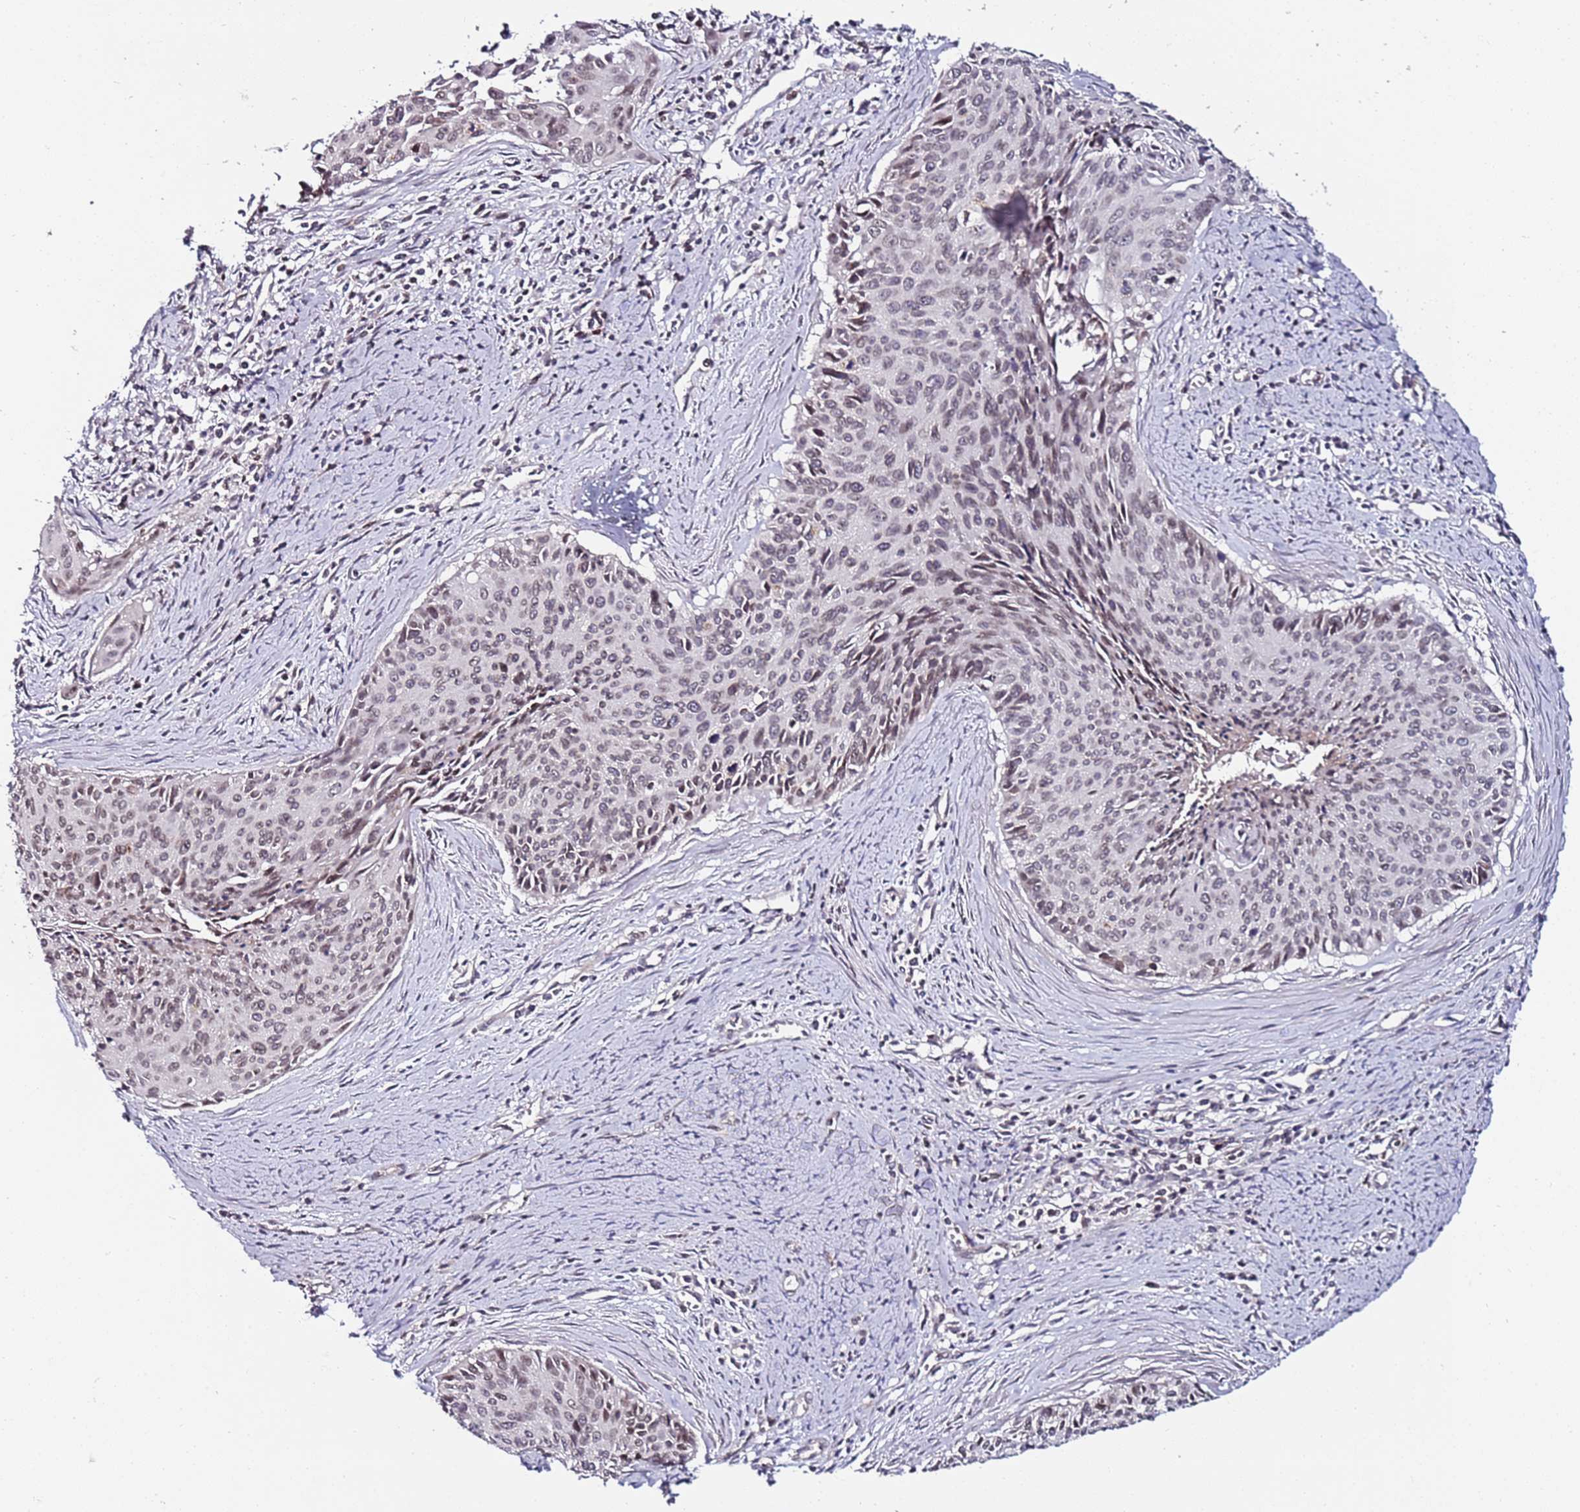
{"staining": {"intensity": "weak", "quantity": "25%-75%", "location": "nuclear"}, "tissue": "cervical cancer", "cell_type": "Tumor cells", "image_type": "cancer", "snomed": [{"axis": "morphology", "description": "Squamous cell carcinoma, NOS"}, {"axis": "topography", "description": "Cervix"}], "caption": "Tumor cells demonstrate weak nuclear staining in about 25%-75% of cells in cervical cancer.", "gene": "DUSP28", "patient": {"sex": "female", "age": 55}}